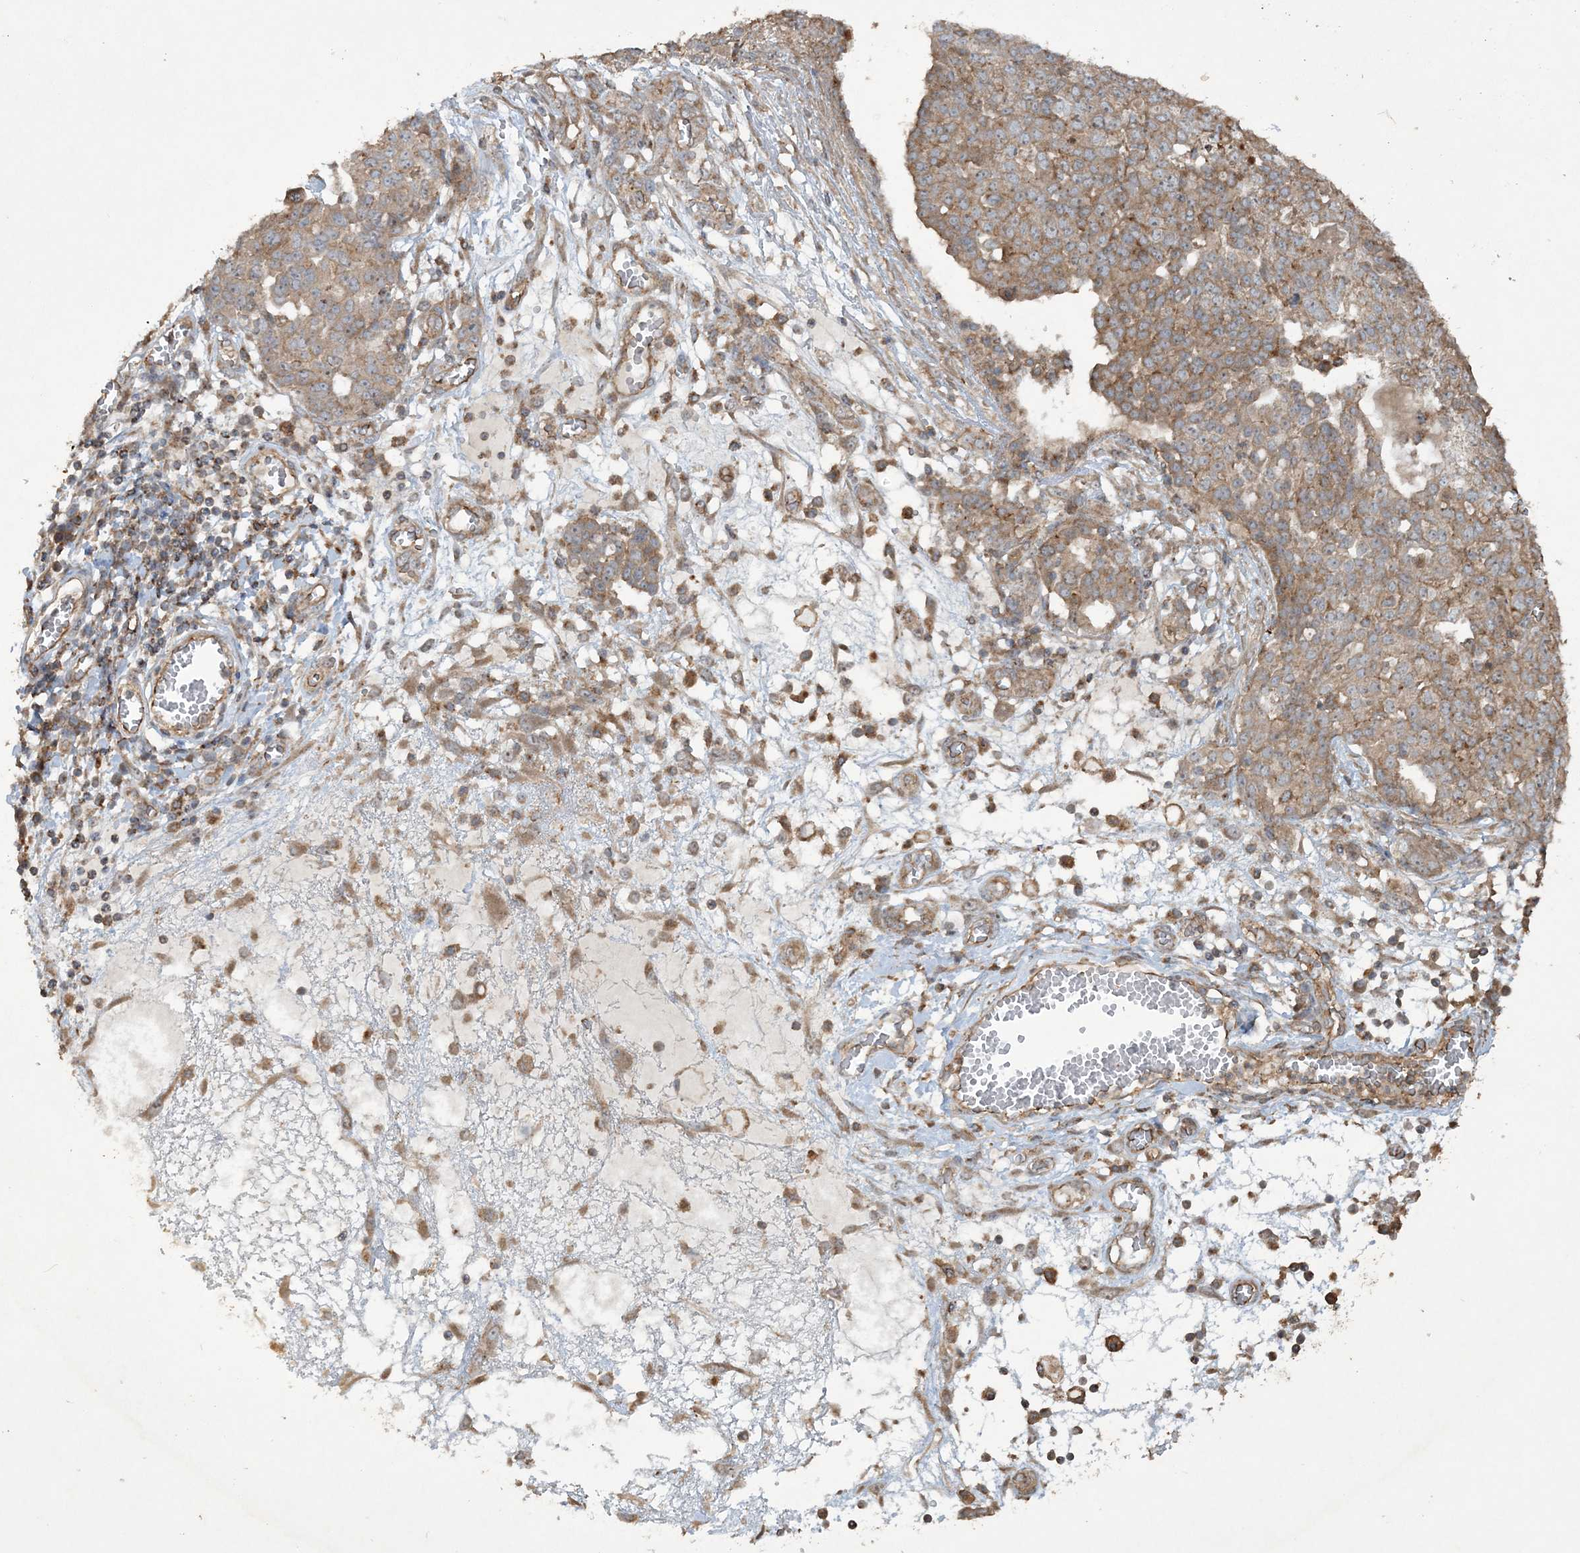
{"staining": {"intensity": "moderate", "quantity": ">75%", "location": "cytoplasmic/membranous"}, "tissue": "ovarian cancer", "cell_type": "Tumor cells", "image_type": "cancer", "snomed": [{"axis": "morphology", "description": "Cystadenocarcinoma, serous, NOS"}, {"axis": "topography", "description": "Soft tissue"}, {"axis": "topography", "description": "Ovary"}], "caption": "A histopathology image showing moderate cytoplasmic/membranous positivity in approximately >75% of tumor cells in ovarian cancer, as visualized by brown immunohistochemical staining.", "gene": "TTC7A", "patient": {"sex": "female", "age": 57}}